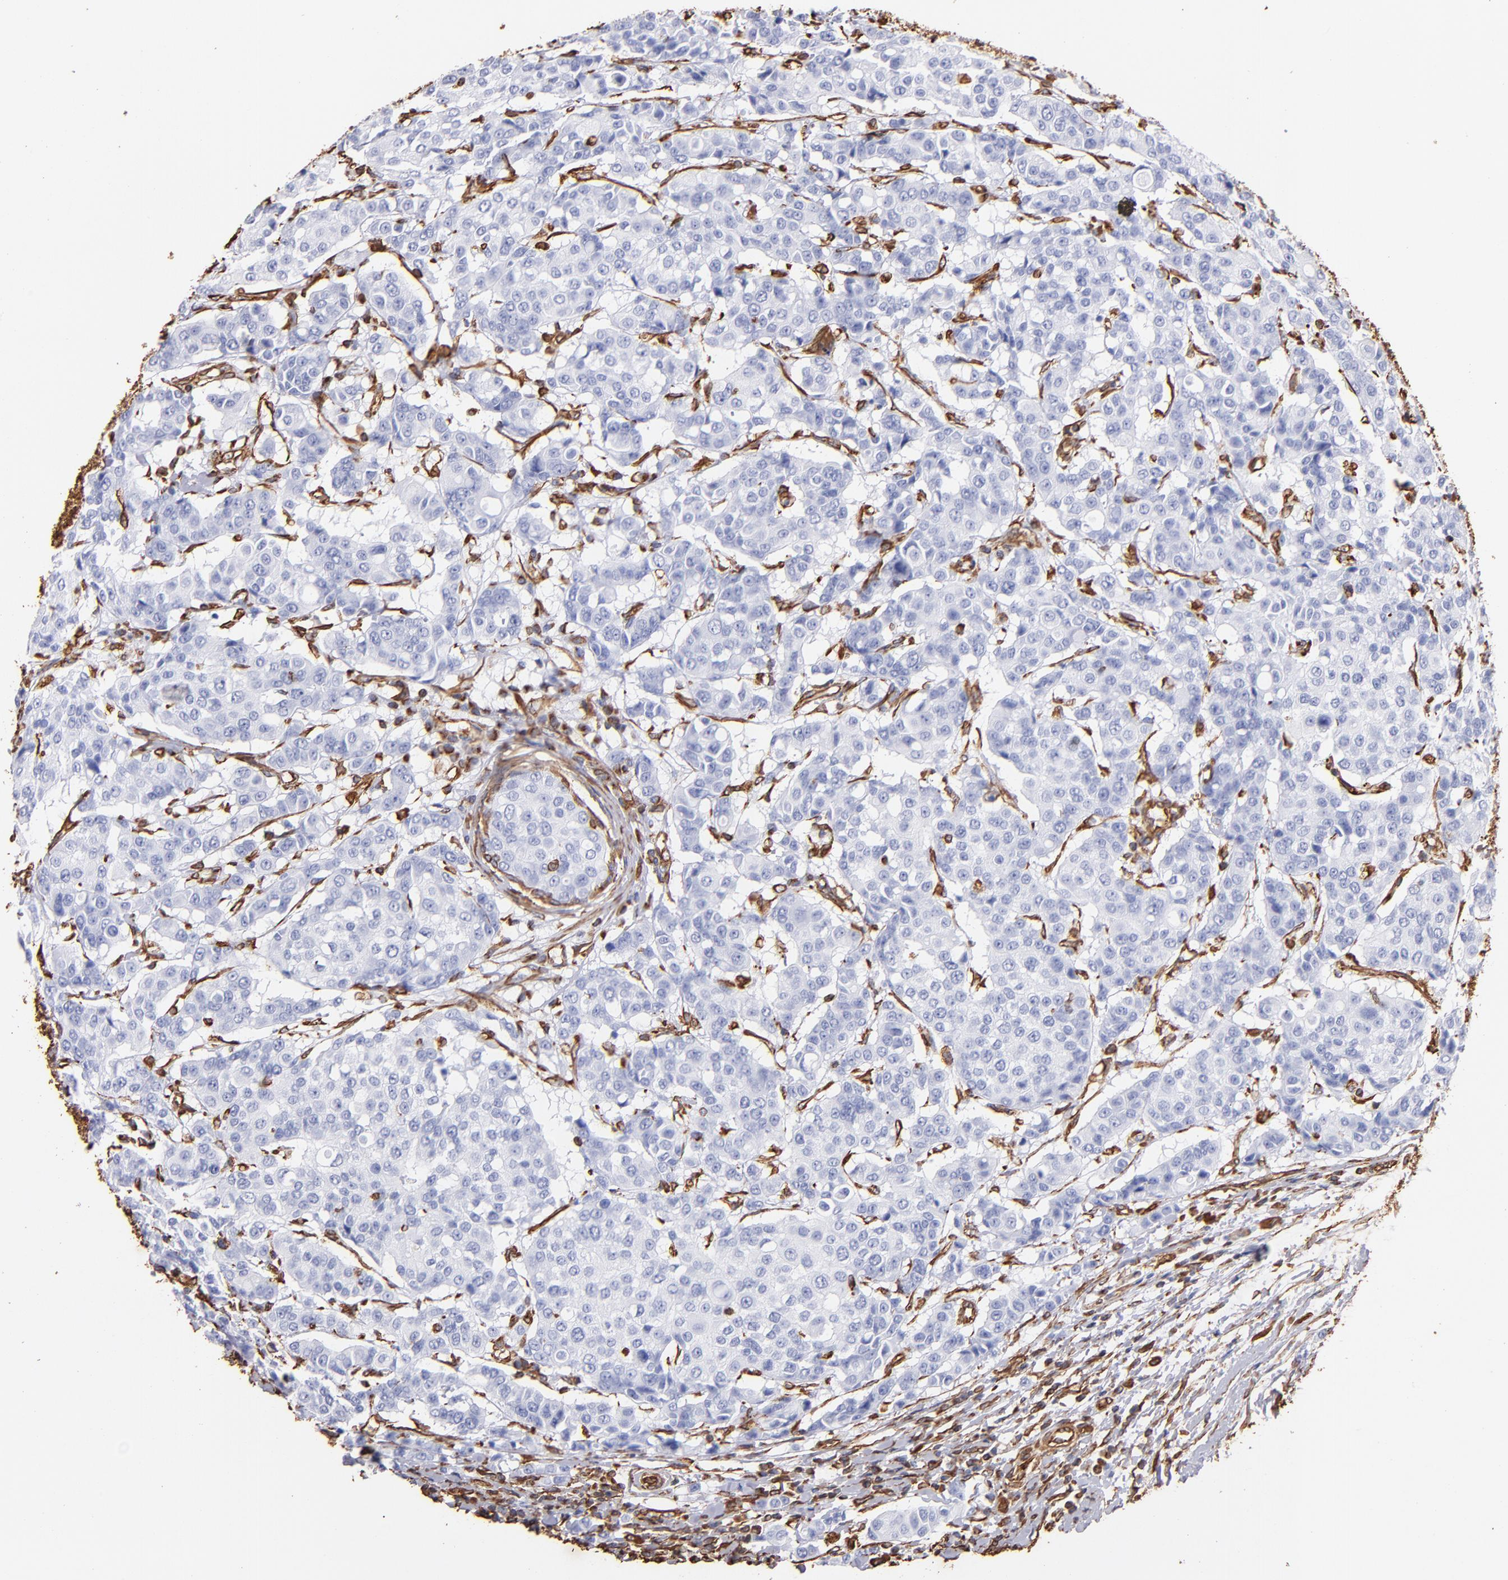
{"staining": {"intensity": "negative", "quantity": "none", "location": "none"}, "tissue": "breast cancer", "cell_type": "Tumor cells", "image_type": "cancer", "snomed": [{"axis": "morphology", "description": "Duct carcinoma"}, {"axis": "topography", "description": "Breast"}], "caption": "DAB immunohistochemical staining of human breast infiltrating ductal carcinoma displays no significant positivity in tumor cells.", "gene": "VIM", "patient": {"sex": "female", "age": 27}}